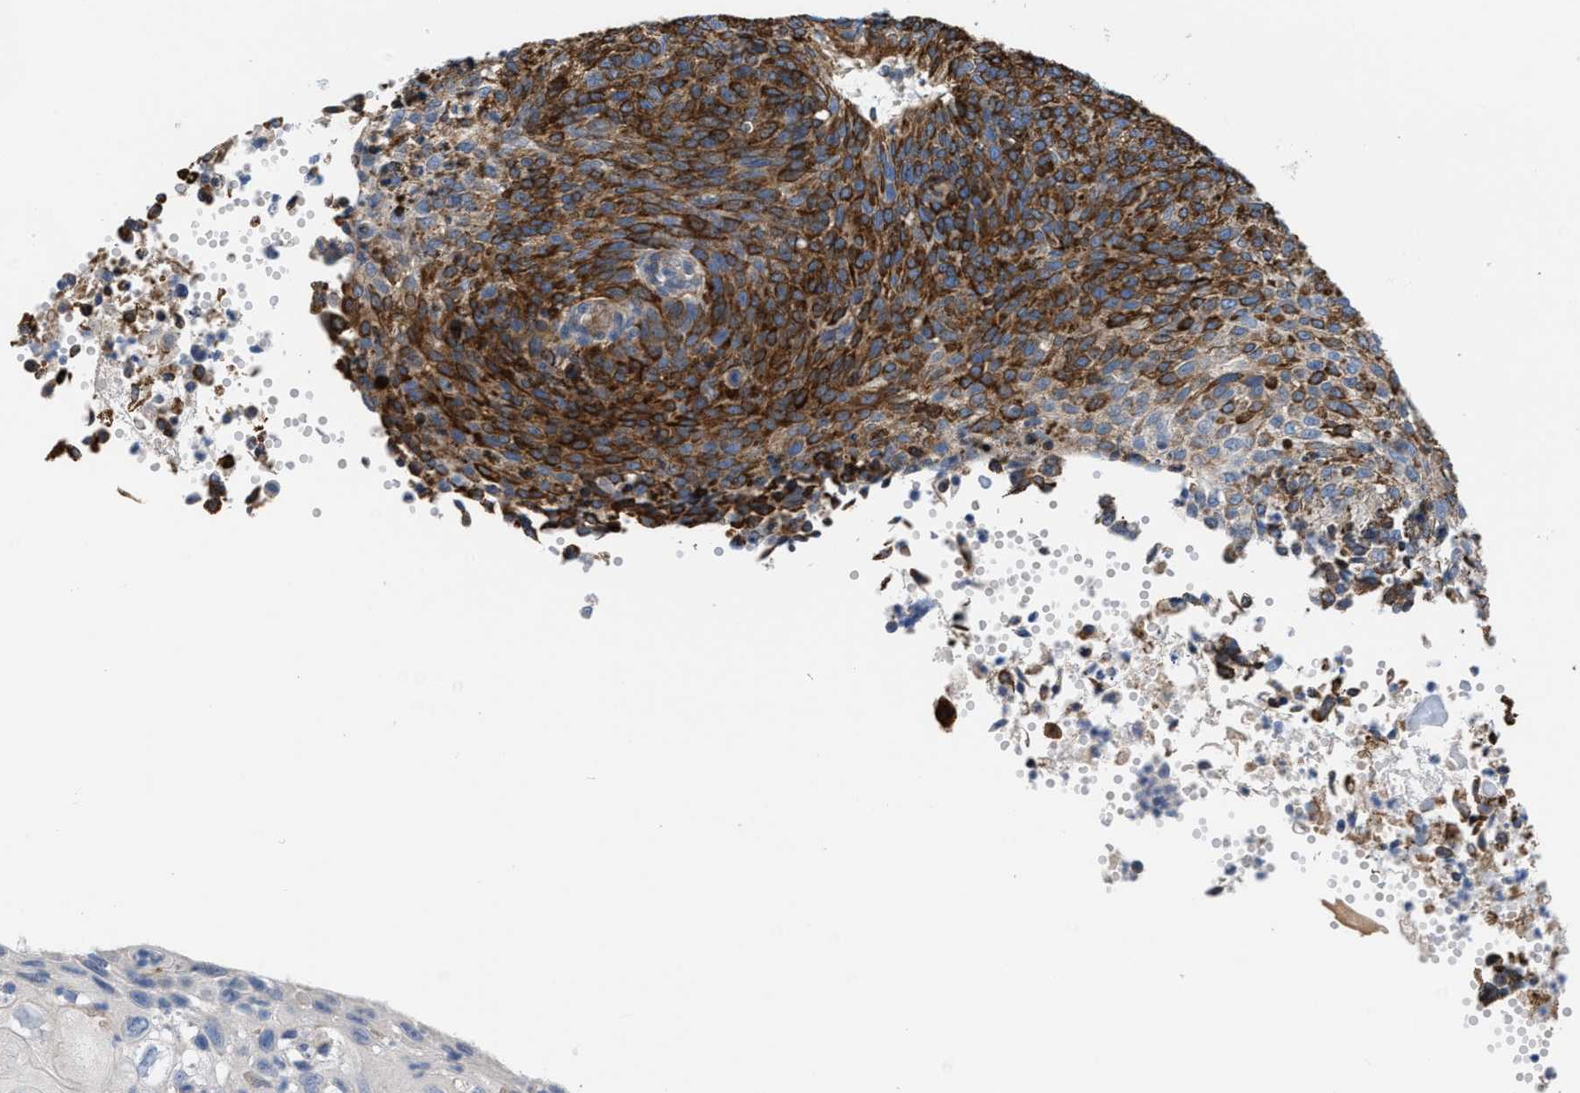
{"staining": {"intensity": "strong", "quantity": ">75%", "location": "cytoplasmic/membranous"}, "tissue": "cervical cancer", "cell_type": "Tumor cells", "image_type": "cancer", "snomed": [{"axis": "morphology", "description": "Squamous cell carcinoma, NOS"}, {"axis": "topography", "description": "Cervix"}], "caption": "Cervical cancer (squamous cell carcinoma) stained for a protein (brown) exhibits strong cytoplasmic/membranous positive staining in approximately >75% of tumor cells.", "gene": "TFPI", "patient": {"sex": "female", "age": 70}}